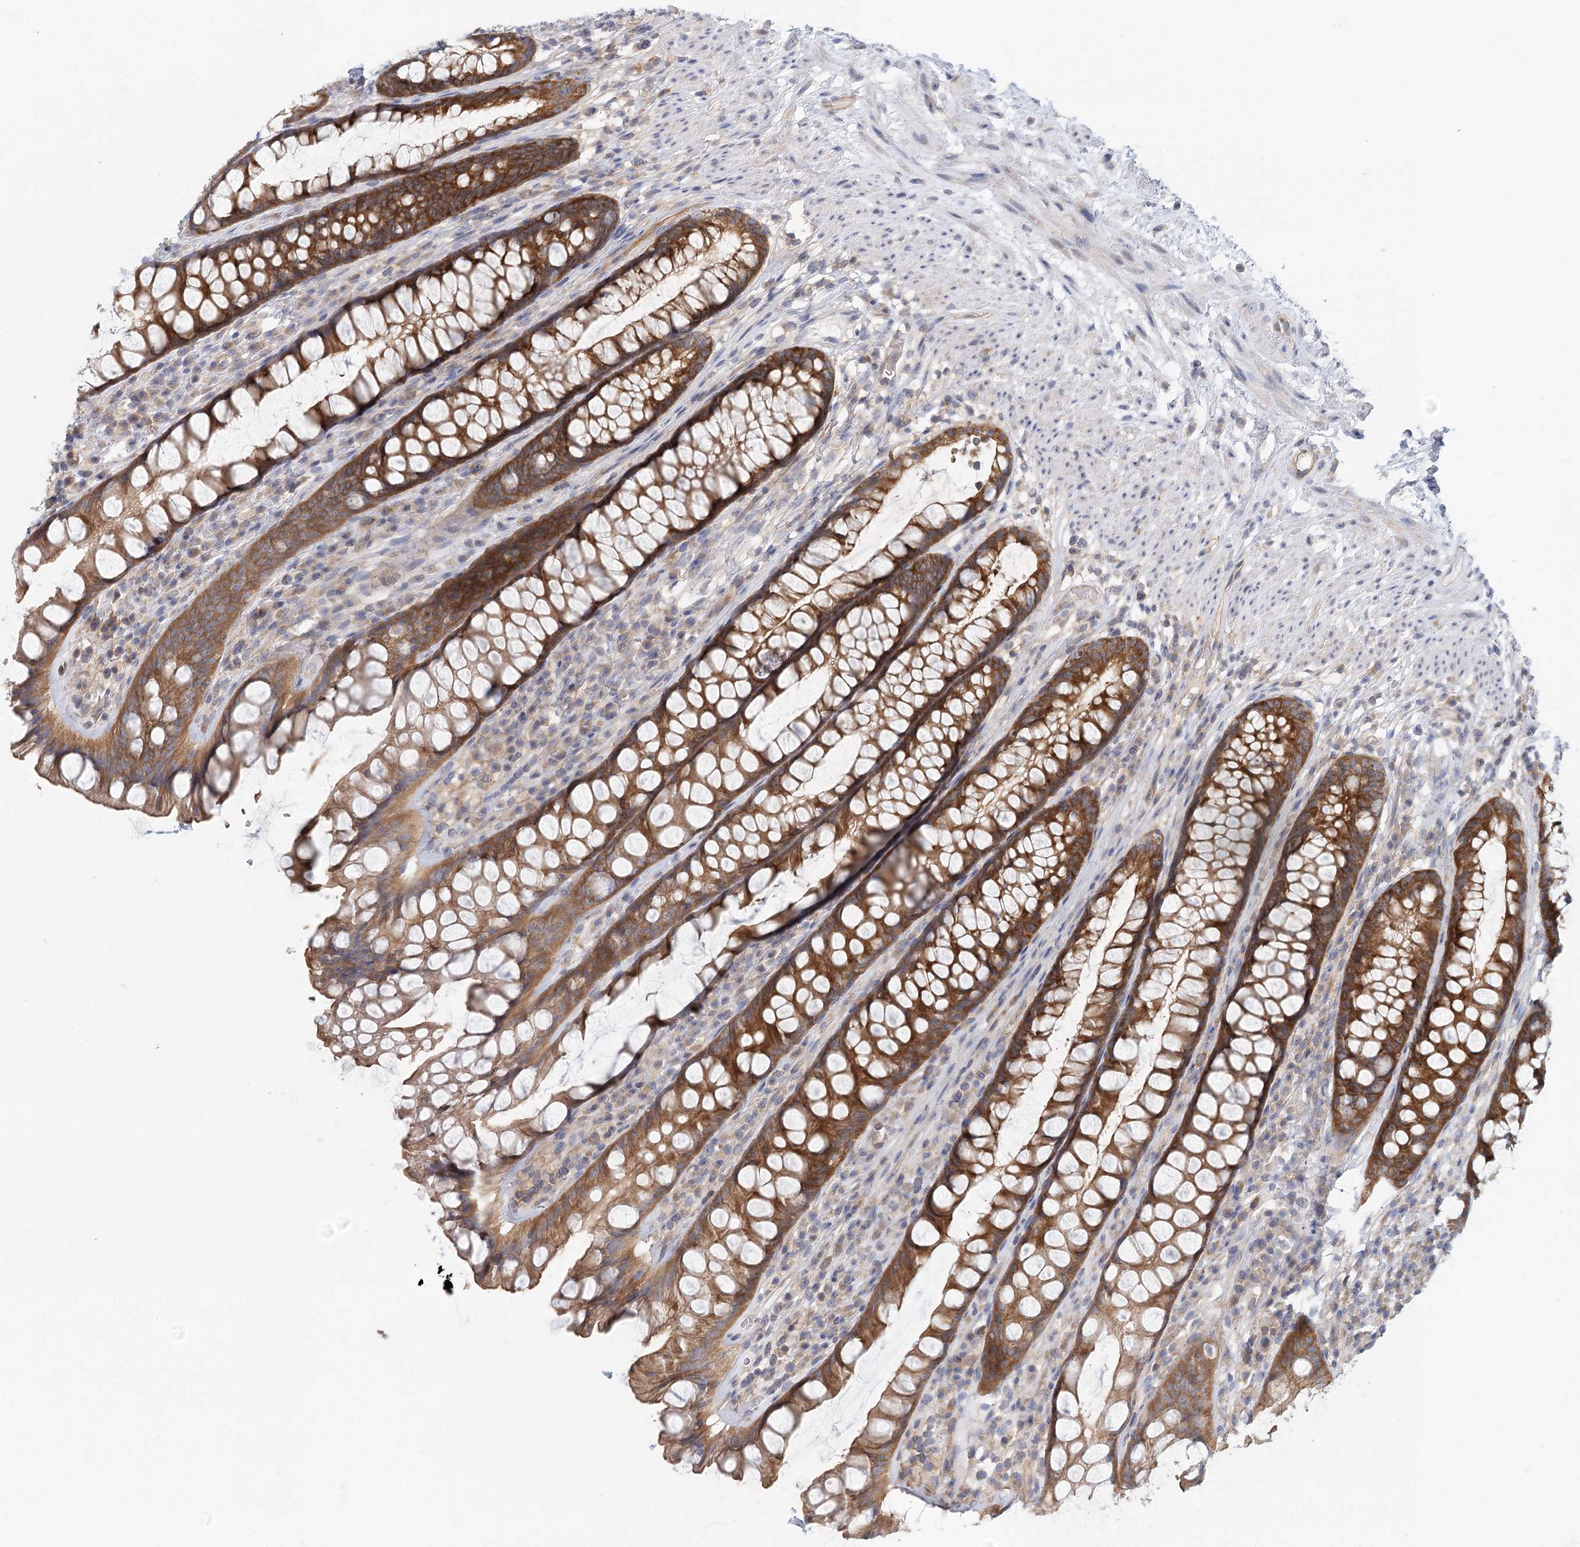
{"staining": {"intensity": "strong", "quantity": ">75%", "location": "cytoplasmic/membranous"}, "tissue": "rectum", "cell_type": "Glandular cells", "image_type": "normal", "snomed": [{"axis": "morphology", "description": "Normal tissue, NOS"}, {"axis": "topography", "description": "Rectum"}], "caption": "A high-resolution photomicrograph shows immunohistochemistry staining of benign rectum, which displays strong cytoplasmic/membranous expression in approximately >75% of glandular cells.", "gene": "UMPS", "patient": {"sex": "male", "age": 74}}